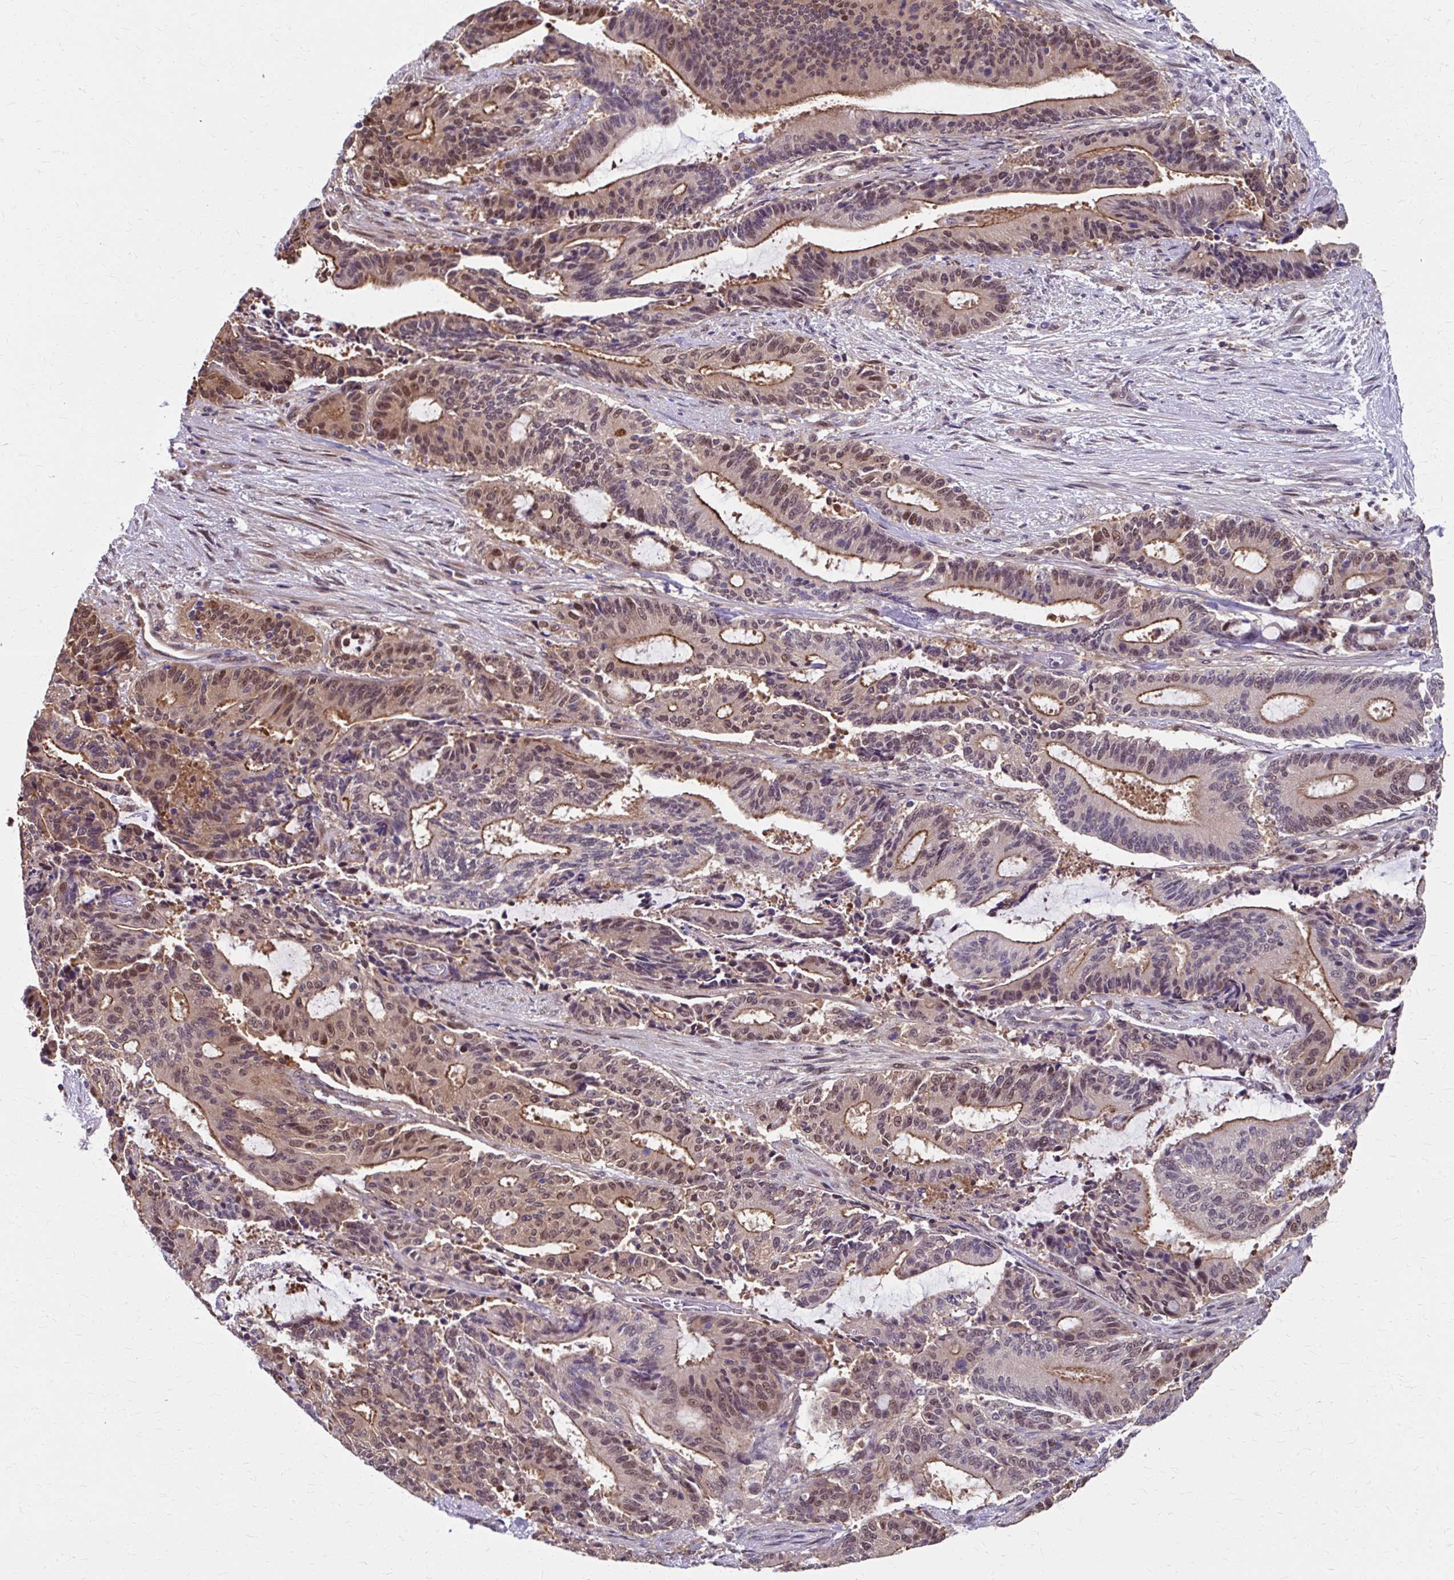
{"staining": {"intensity": "moderate", "quantity": "25%-75%", "location": "cytoplasmic/membranous,nuclear"}, "tissue": "liver cancer", "cell_type": "Tumor cells", "image_type": "cancer", "snomed": [{"axis": "morphology", "description": "Normal tissue, NOS"}, {"axis": "morphology", "description": "Cholangiocarcinoma"}, {"axis": "topography", "description": "Liver"}, {"axis": "topography", "description": "Peripheral nerve tissue"}], "caption": "Brown immunohistochemical staining in liver cancer displays moderate cytoplasmic/membranous and nuclear staining in about 25%-75% of tumor cells. Using DAB (3,3'-diaminobenzidine) (brown) and hematoxylin (blue) stains, captured at high magnification using brightfield microscopy.", "gene": "ZNF555", "patient": {"sex": "female", "age": 73}}